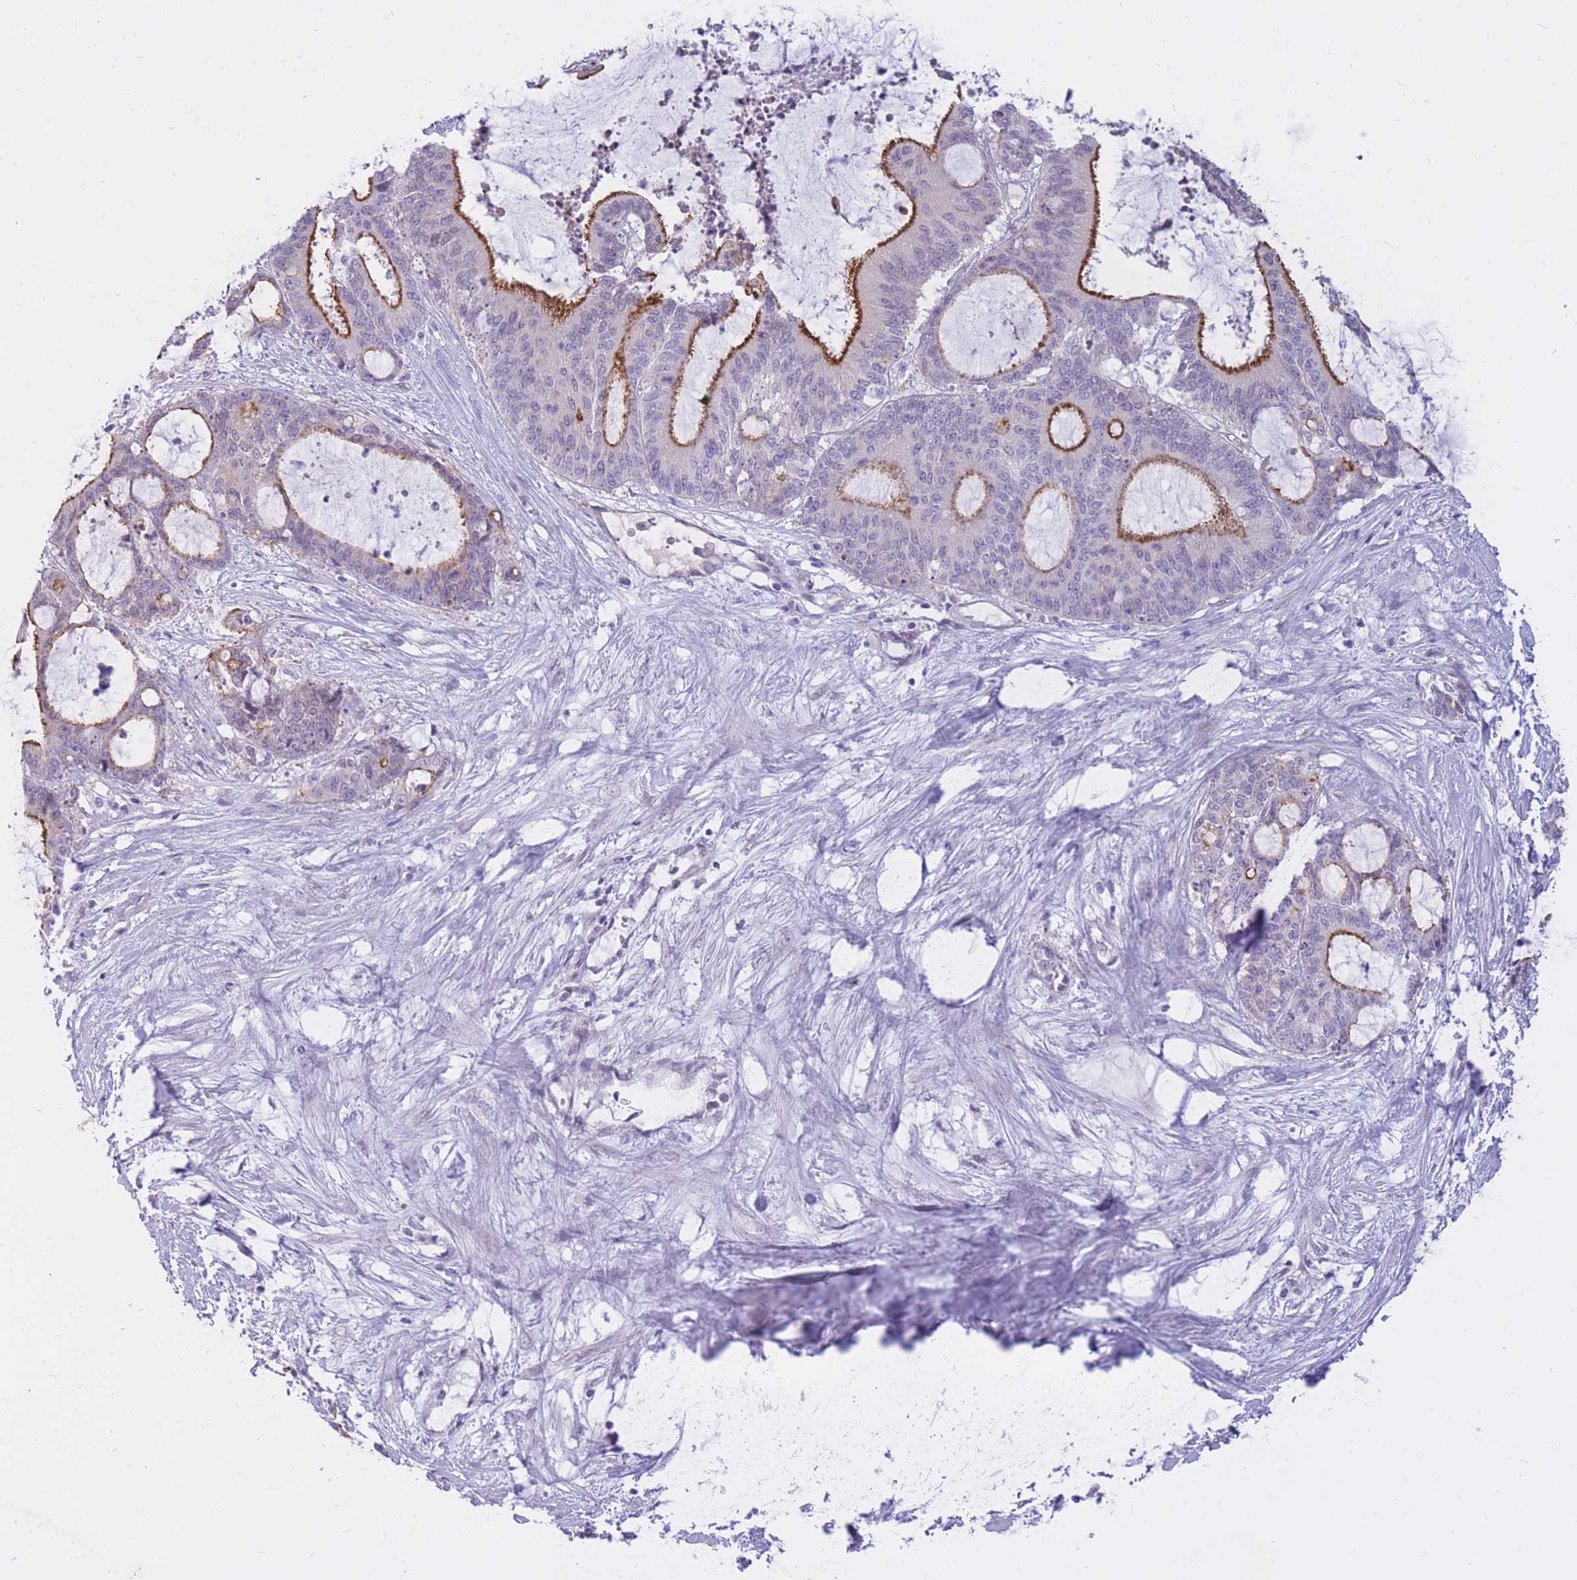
{"staining": {"intensity": "strong", "quantity": "25%-75%", "location": "cytoplasmic/membranous"}, "tissue": "liver cancer", "cell_type": "Tumor cells", "image_type": "cancer", "snomed": [{"axis": "morphology", "description": "Normal tissue, NOS"}, {"axis": "morphology", "description": "Cholangiocarcinoma"}, {"axis": "topography", "description": "Liver"}, {"axis": "topography", "description": "Peripheral nerve tissue"}], "caption": "IHC histopathology image of human cholangiocarcinoma (liver) stained for a protein (brown), which shows high levels of strong cytoplasmic/membranous staining in approximately 25%-75% of tumor cells.", "gene": "HOOK2", "patient": {"sex": "female", "age": 73}}